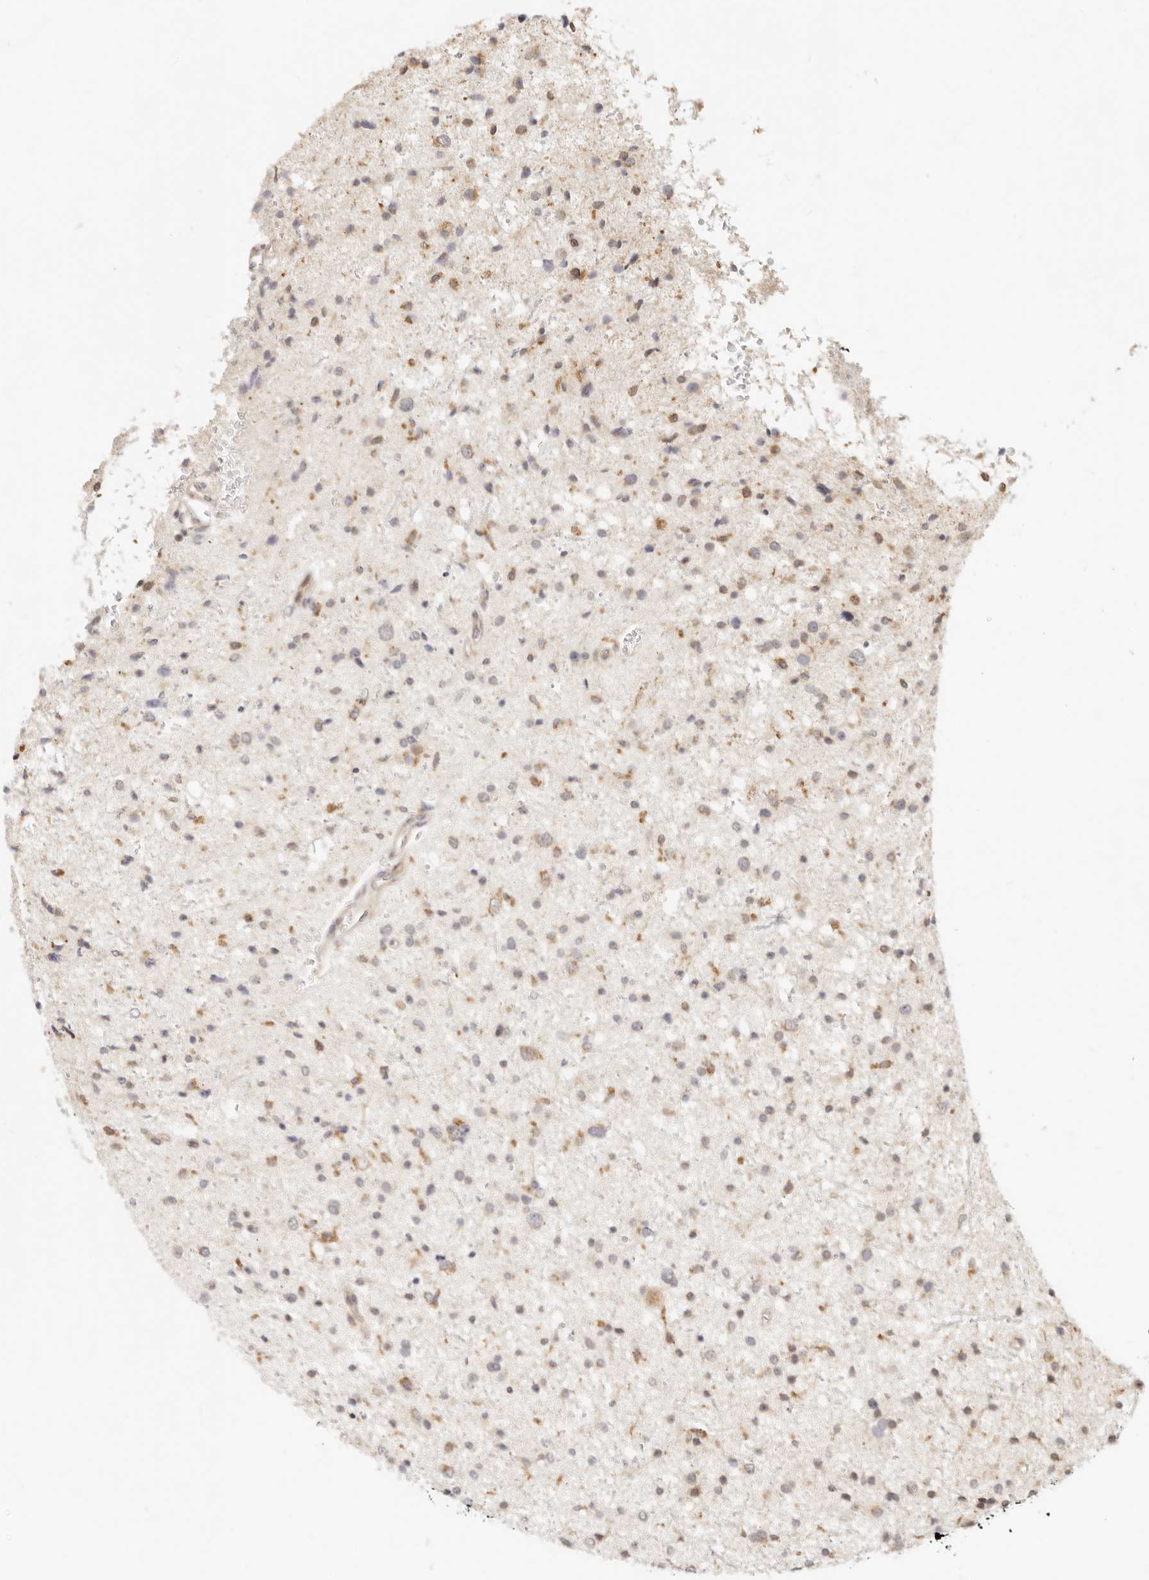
{"staining": {"intensity": "weak", "quantity": "25%-75%", "location": "cytoplasmic/membranous"}, "tissue": "glioma", "cell_type": "Tumor cells", "image_type": "cancer", "snomed": [{"axis": "morphology", "description": "Glioma, malignant, Low grade"}, {"axis": "topography", "description": "Brain"}], "caption": "Protein staining of malignant low-grade glioma tissue exhibits weak cytoplasmic/membranous positivity in approximately 25%-75% of tumor cells. The staining was performed using DAB (3,3'-diaminobenzidine), with brown indicating positive protein expression. Nuclei are stained blue with hematoxylin.", "gene": "TIMM17A", "patient": {"sex": "female", "age": 37}}